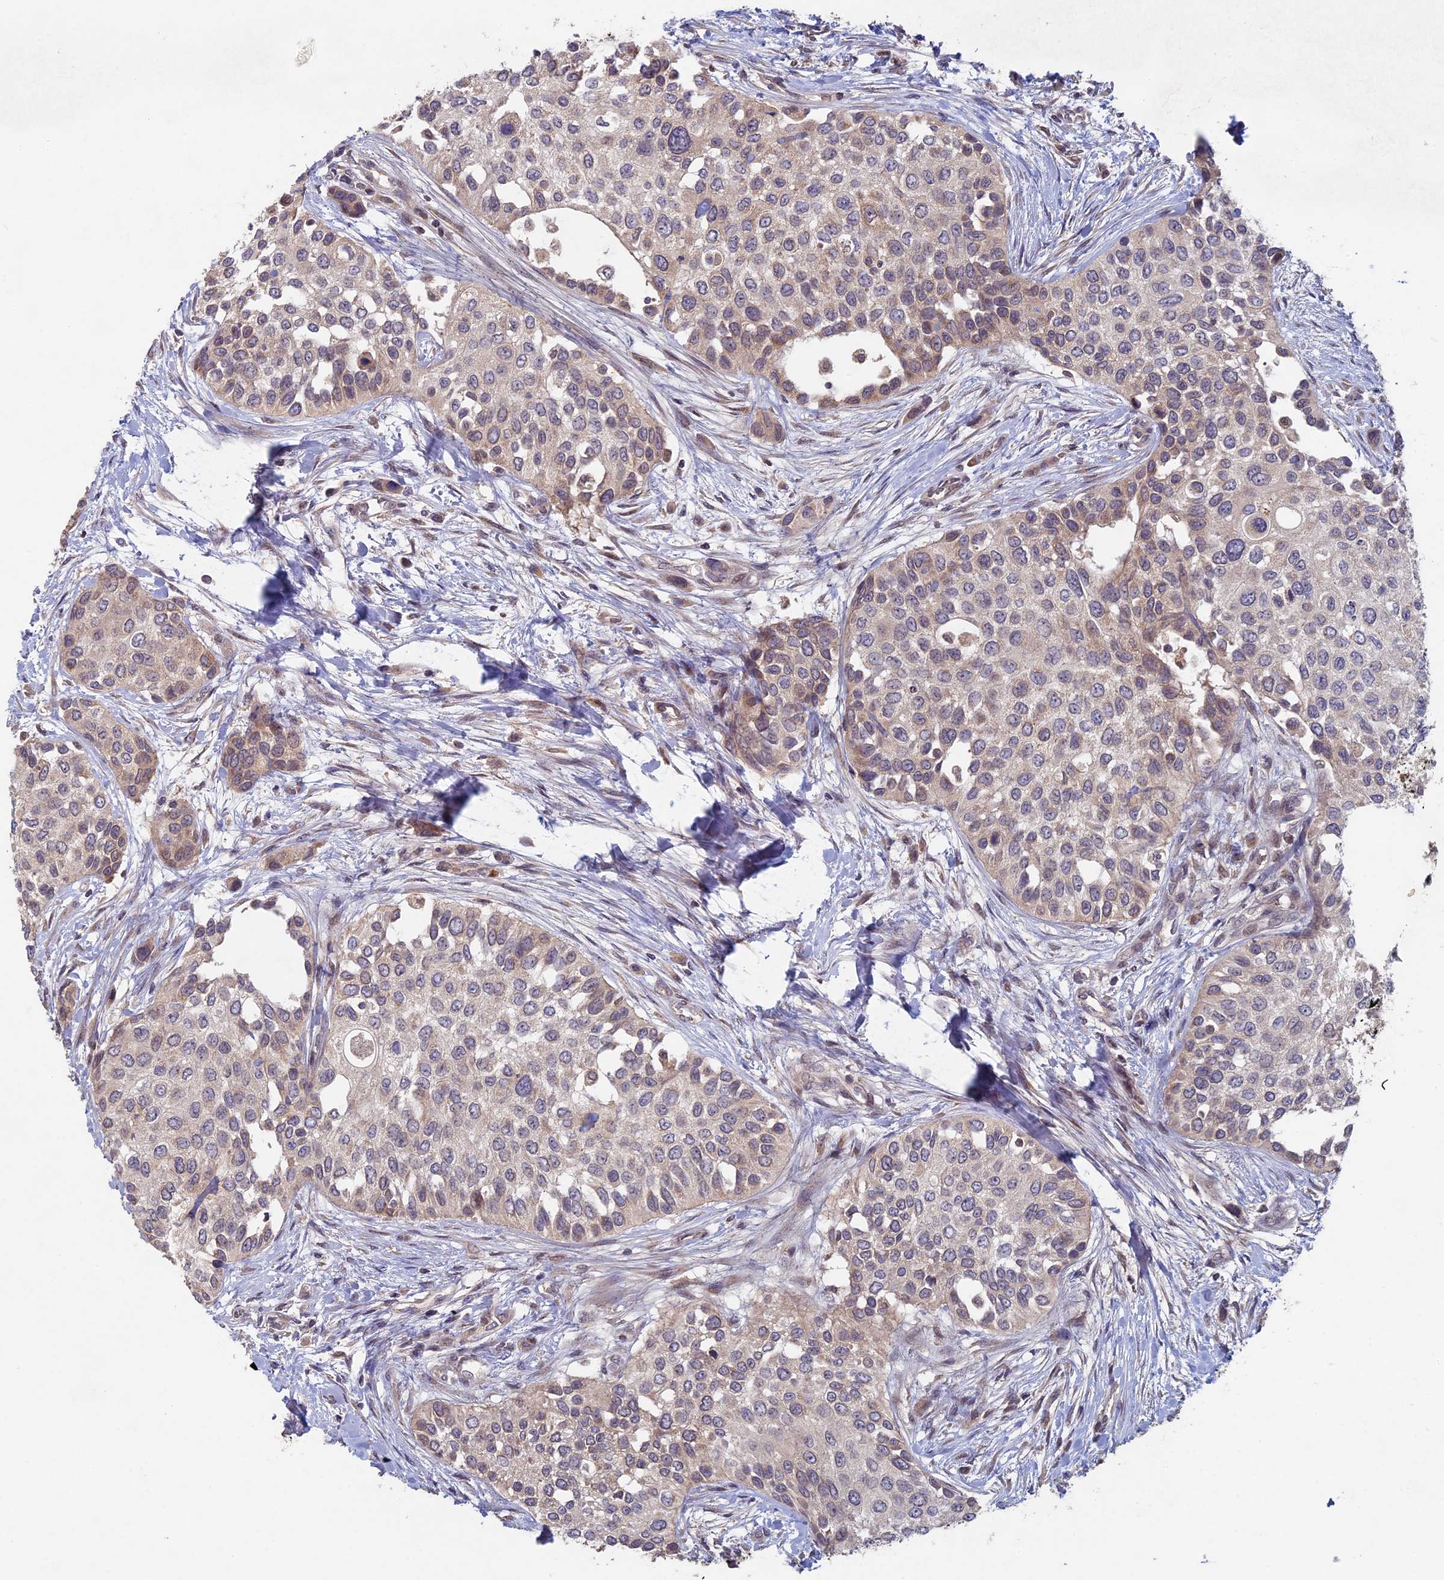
{"staining": {"intensity": "negative", "quantity": "none", "location": "none"}, "tissue": "urothelial cancer", "cell_type": "Tumor cells", "image_type": "cancer", "snomed": [{"axis": "morphology", "description": "Normal tissue, NOS"}, {"axis": "morphology", "description": "Urothelial carcinoma, High grade"}, {"axis": "topography", "description": "Vascular tissue"}, {"axis": "topography", "description": "Urinary bladder"}], "caption": "Micrograph shows no significant protein positivity in tumor cells of urothelial cancer. The staining was performed using DAB to visualize the protein expression in brown, while the nuclei were stained in blue with hematoxylin (Magnification: 20x).", "gene": "RCCD1", "patient": {"sex": "female", "age": 56}}